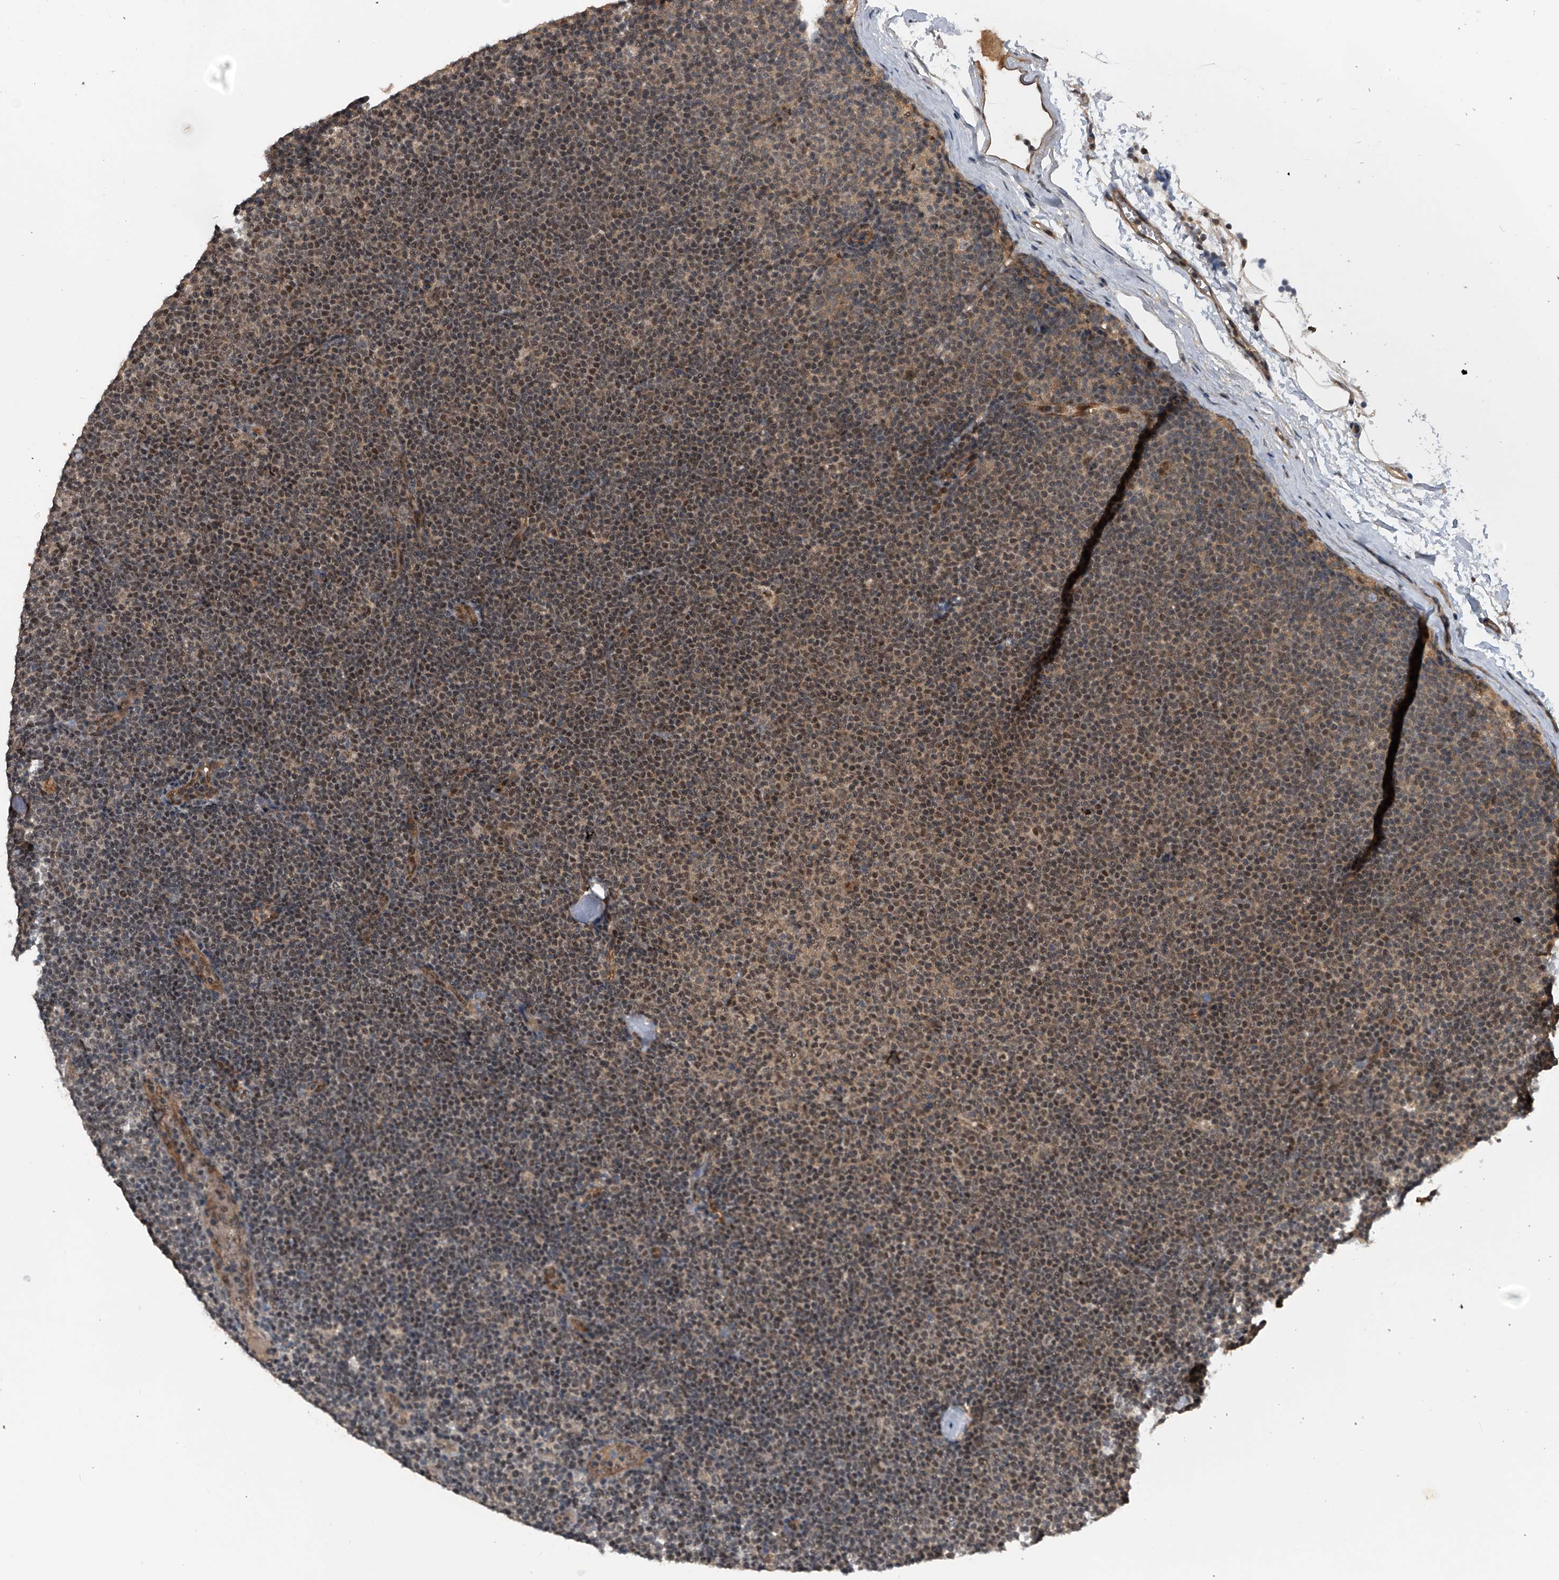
{"staining": {"intensity": "weak", "quantity": "25%-75%", "location": "nuclear"}, "tissue": "lymphoma", "cell_type": "Tumor cells", "image_type": "cancer", "snomed": [{"axis": "morphology", "description": "Malignant lymphoma, non-Hodgkin's type, Low grade"}, {"axis": "topography", "description": "Lymph node"}], "caption": "Weak nuclear protein expression is seen in approximately 25%-75% of tumor cells in lymphoma.", "gene": "SLC12A8", "patient": {"sex": "female", "age": 53}}